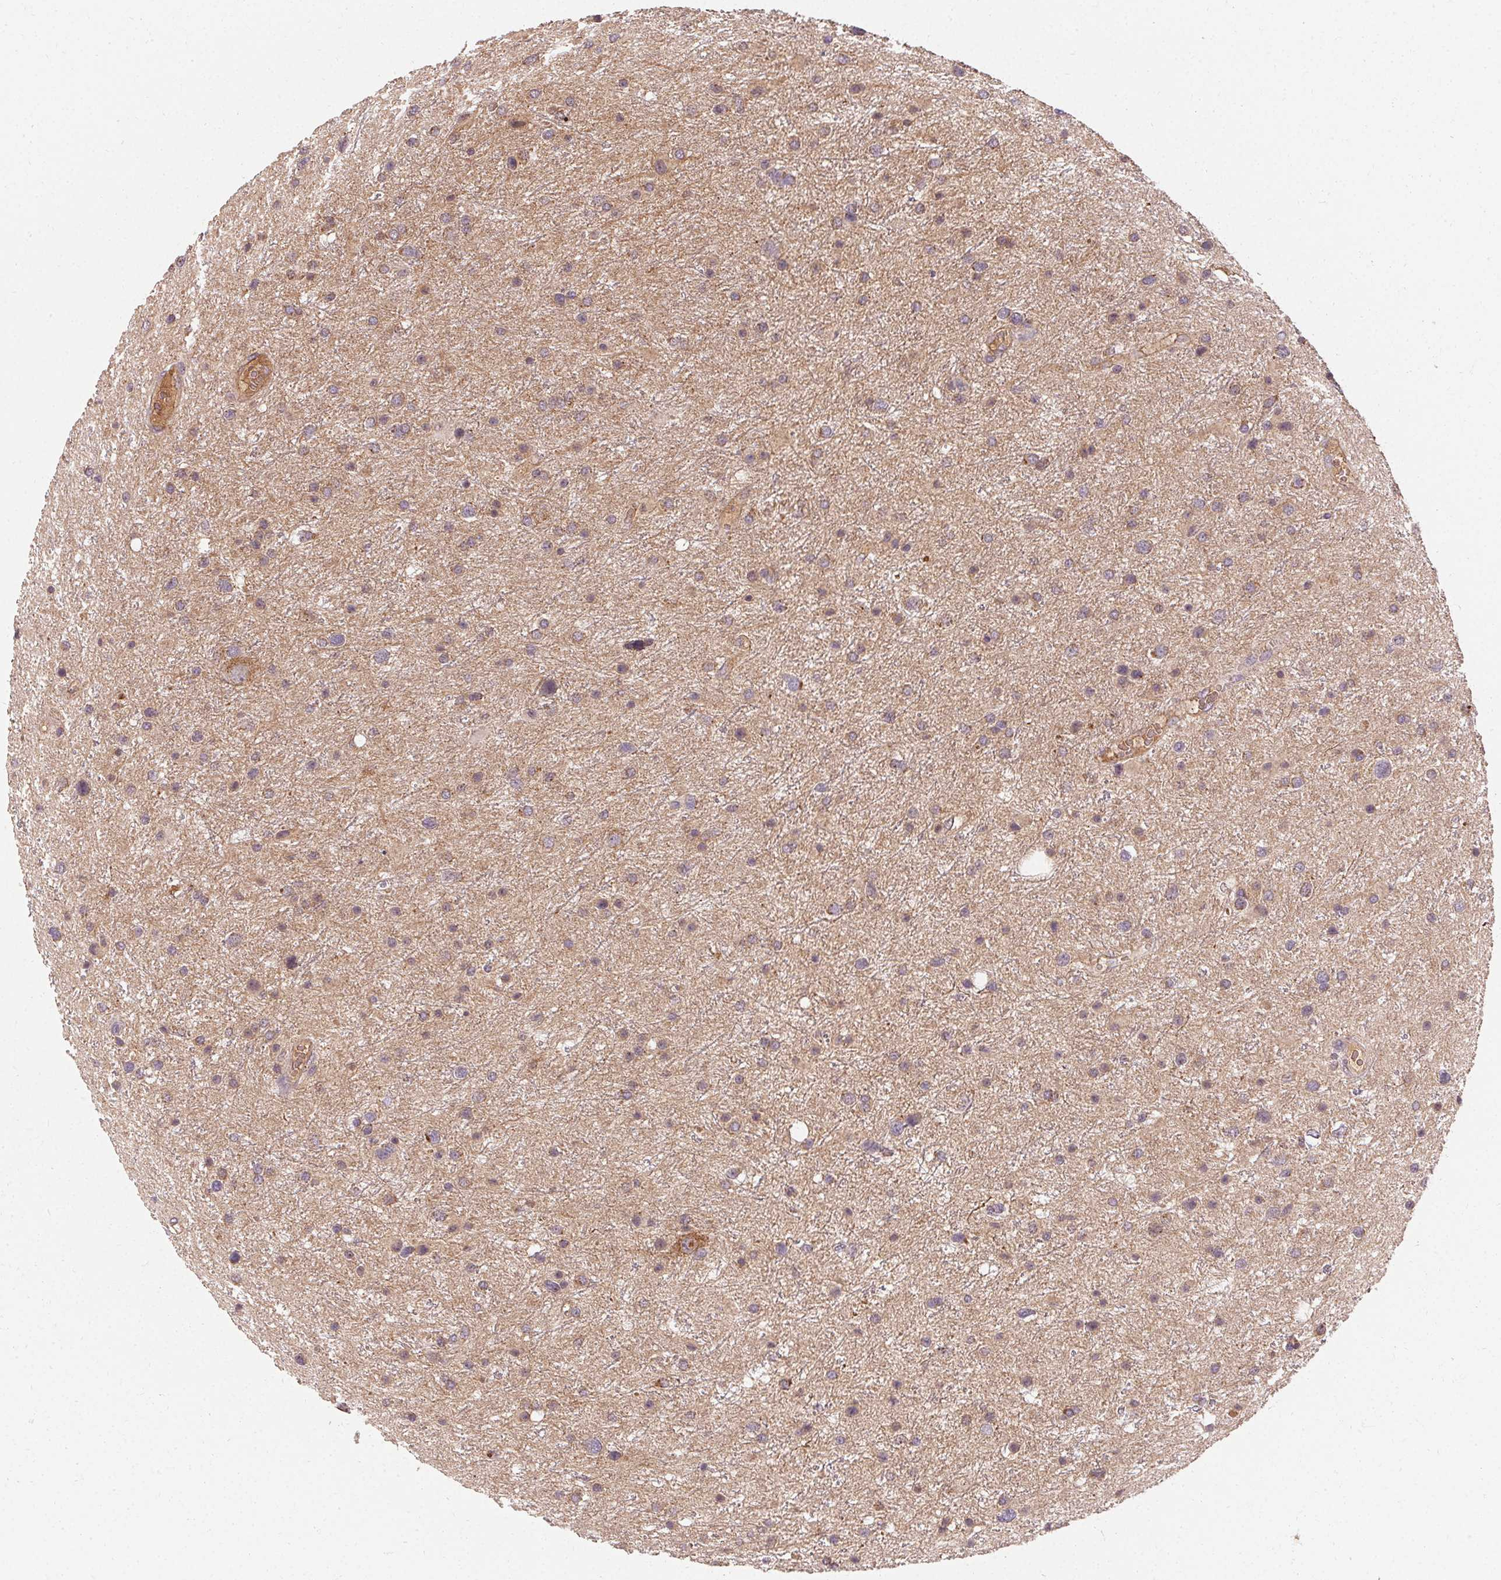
{"staining": {"intensity": "weak", "quantity": "<25%", "location": "cytoplasmic/membranous"}, "tissue": "glioma", "cell_type": "Tumor cells", "image_type": "cancer", "snomed": [{"axis": "morphology", "description": "Glioma, malignant, Low grade"}, {"axis": "topography", "description": "Brain"}], "caption": "Tumor cells show no significant staining in malignant low-grade glioma. (DAB IHC with hematoxylin counter stain).", "gene": "APLP1", "patient": {"sex": "female", "age": 32}}